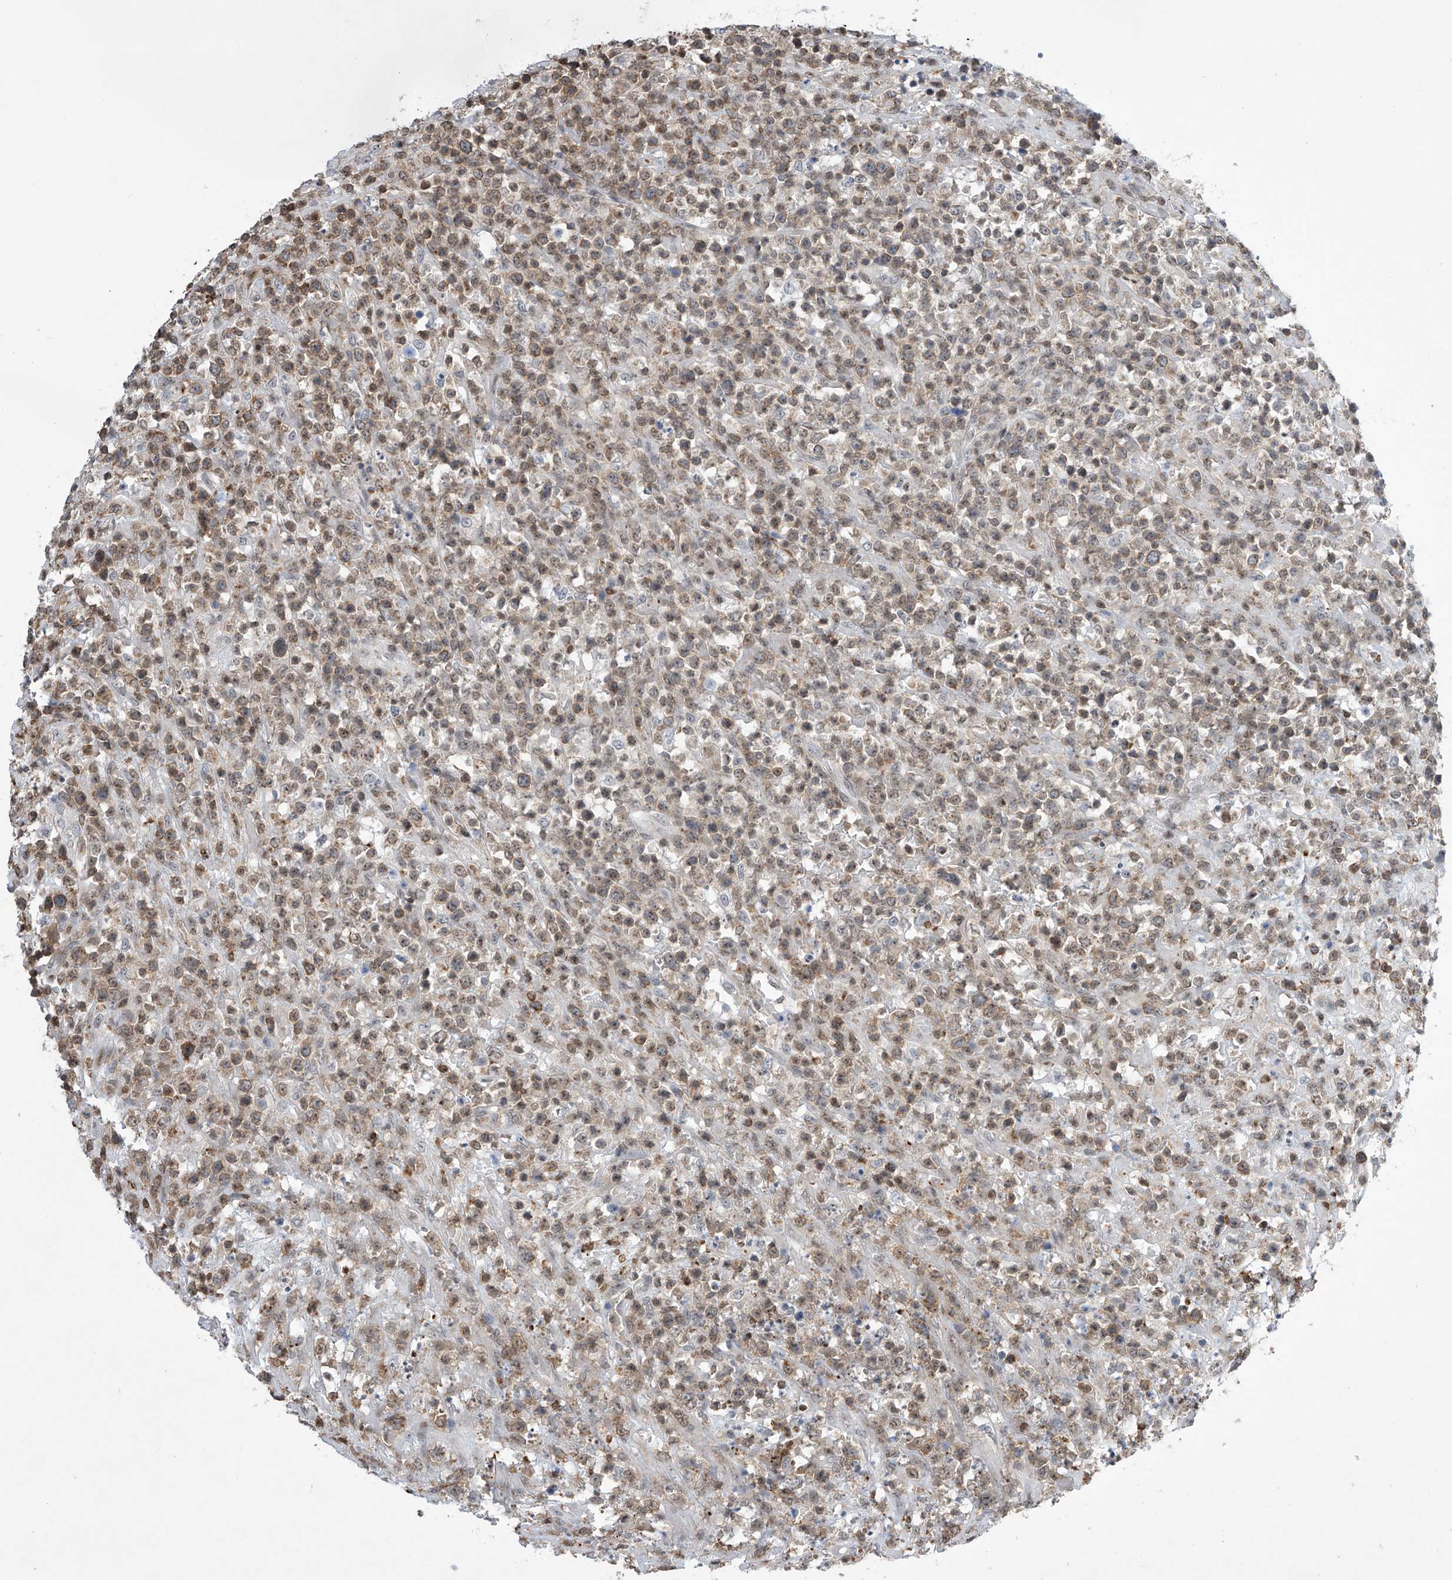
{"staining": {"intensity": "weak", "quantity": "25%-75%", "location": "cytoplasmic/membranous"}, "tissue": "lymphoma", "cell_type": "Tumor cells", "image_type": "cancer", "snomed": [{"axis": "morphology", "description": "Malignant lymphoma, non-Hodgkin's type, High grade"}, {"axis": "topography", "description": "Colon"}], "caption": "Immunohistochemical staining of human lymphoma displays weak cytoplasmic/membranous protein positivity in about 25%-75% of tumor cells. Nuclei are stained in blue.", "gene": "MSL3", "patient": {"sex": "female", "age": 53}}